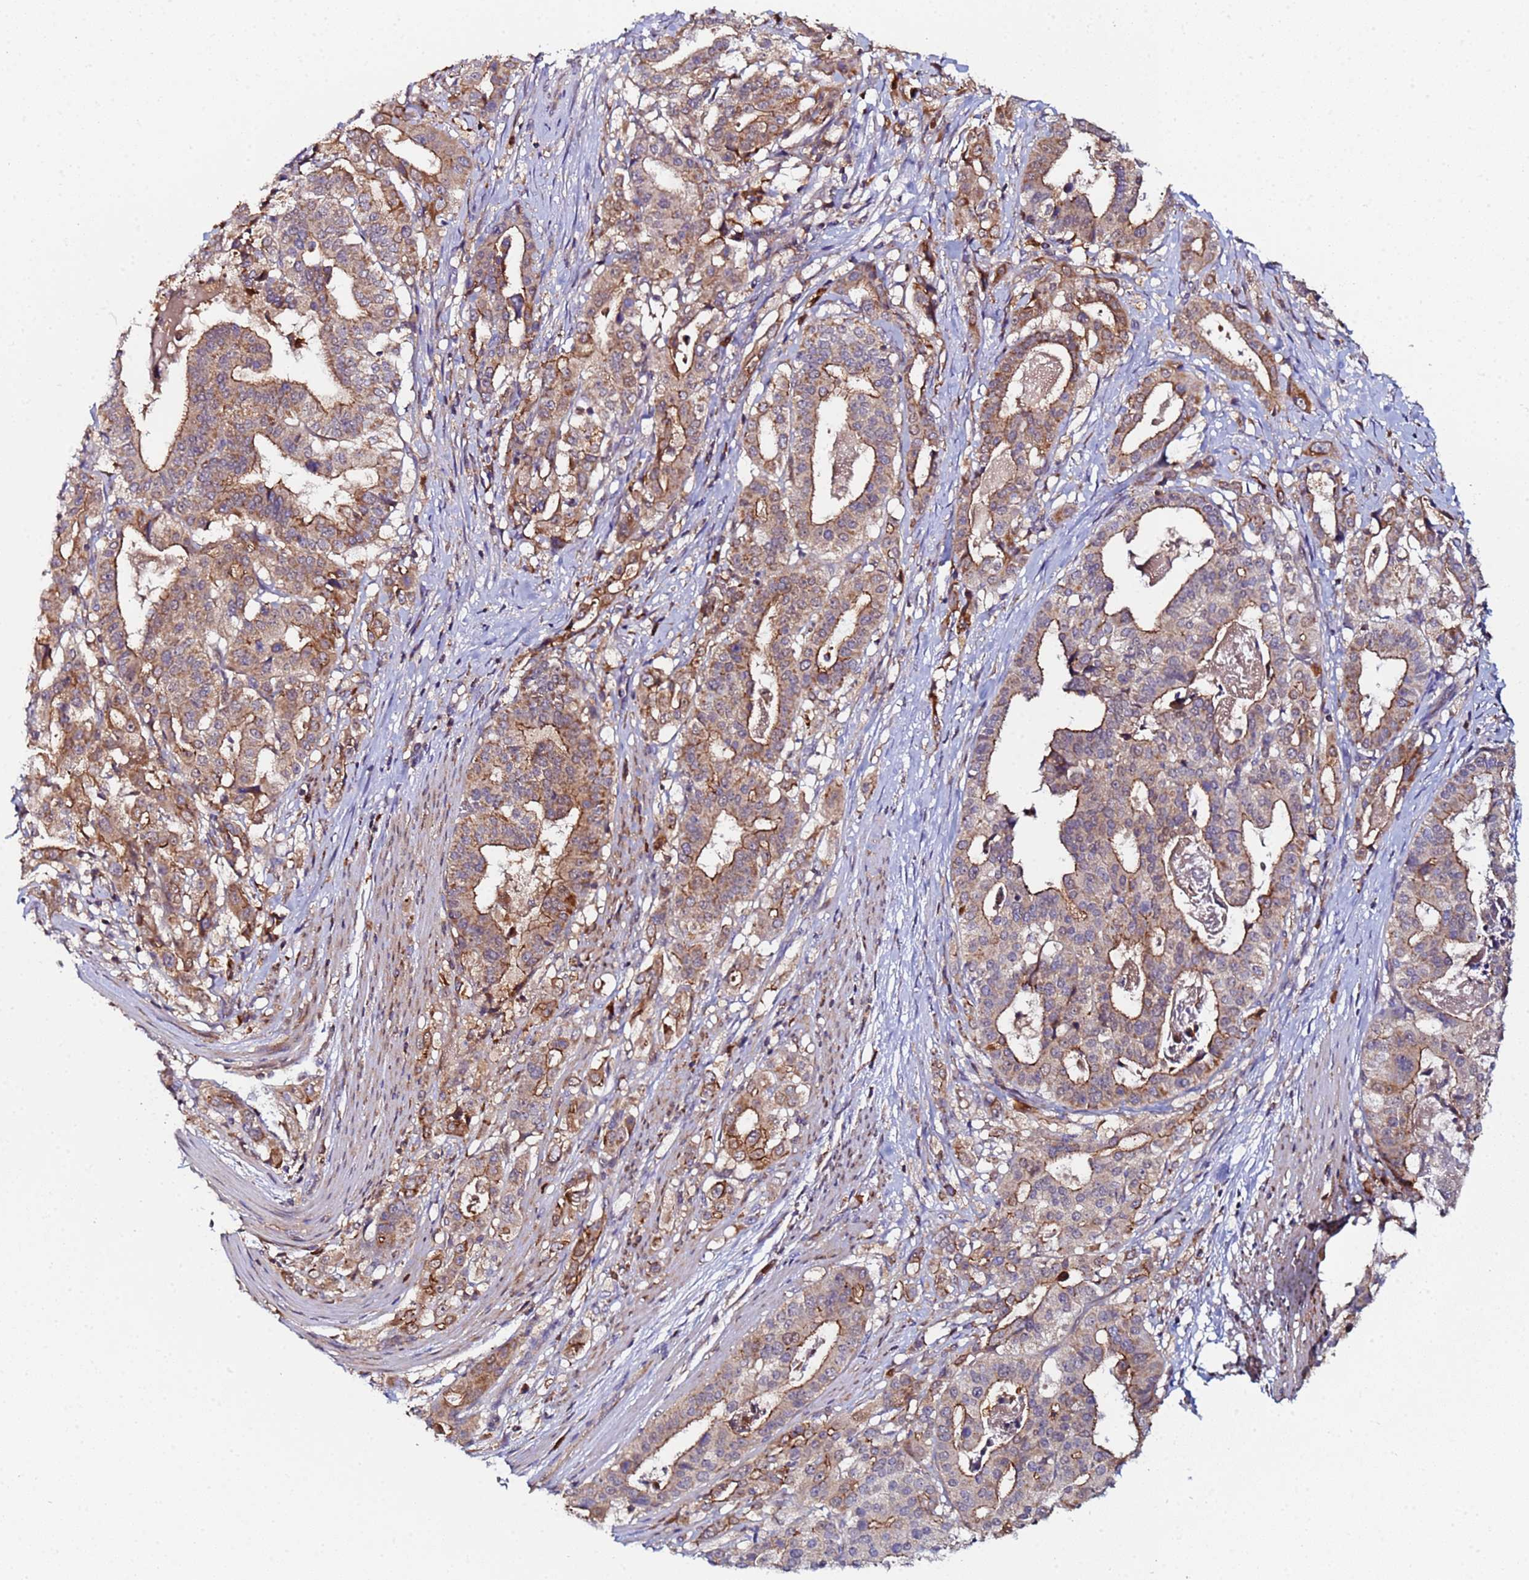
{"staining": {"intensity": "moderate", "quantity": ">75%", "location": "cytoplasmic/membranous"}, "tissue": "stomach cancer", "cell_type": "Tumor cells", "image_type": "cancer", "snomed": [{"axis": "morphology", "description": "Adenocarcinoma, NOS"}, {"axis": "topography", "description": "Stomach"}], "caption": "Immunohistochemistry (IHC) (DAB (3,3'-diaminobenzidine)) staining of human stomach cancer demonstrates moderate cytoplasmic/membranous protein expression in approximately >75% of tumor cells.", "gene": "CCDC127", "patient": {"sex": "male", "age": 48}}